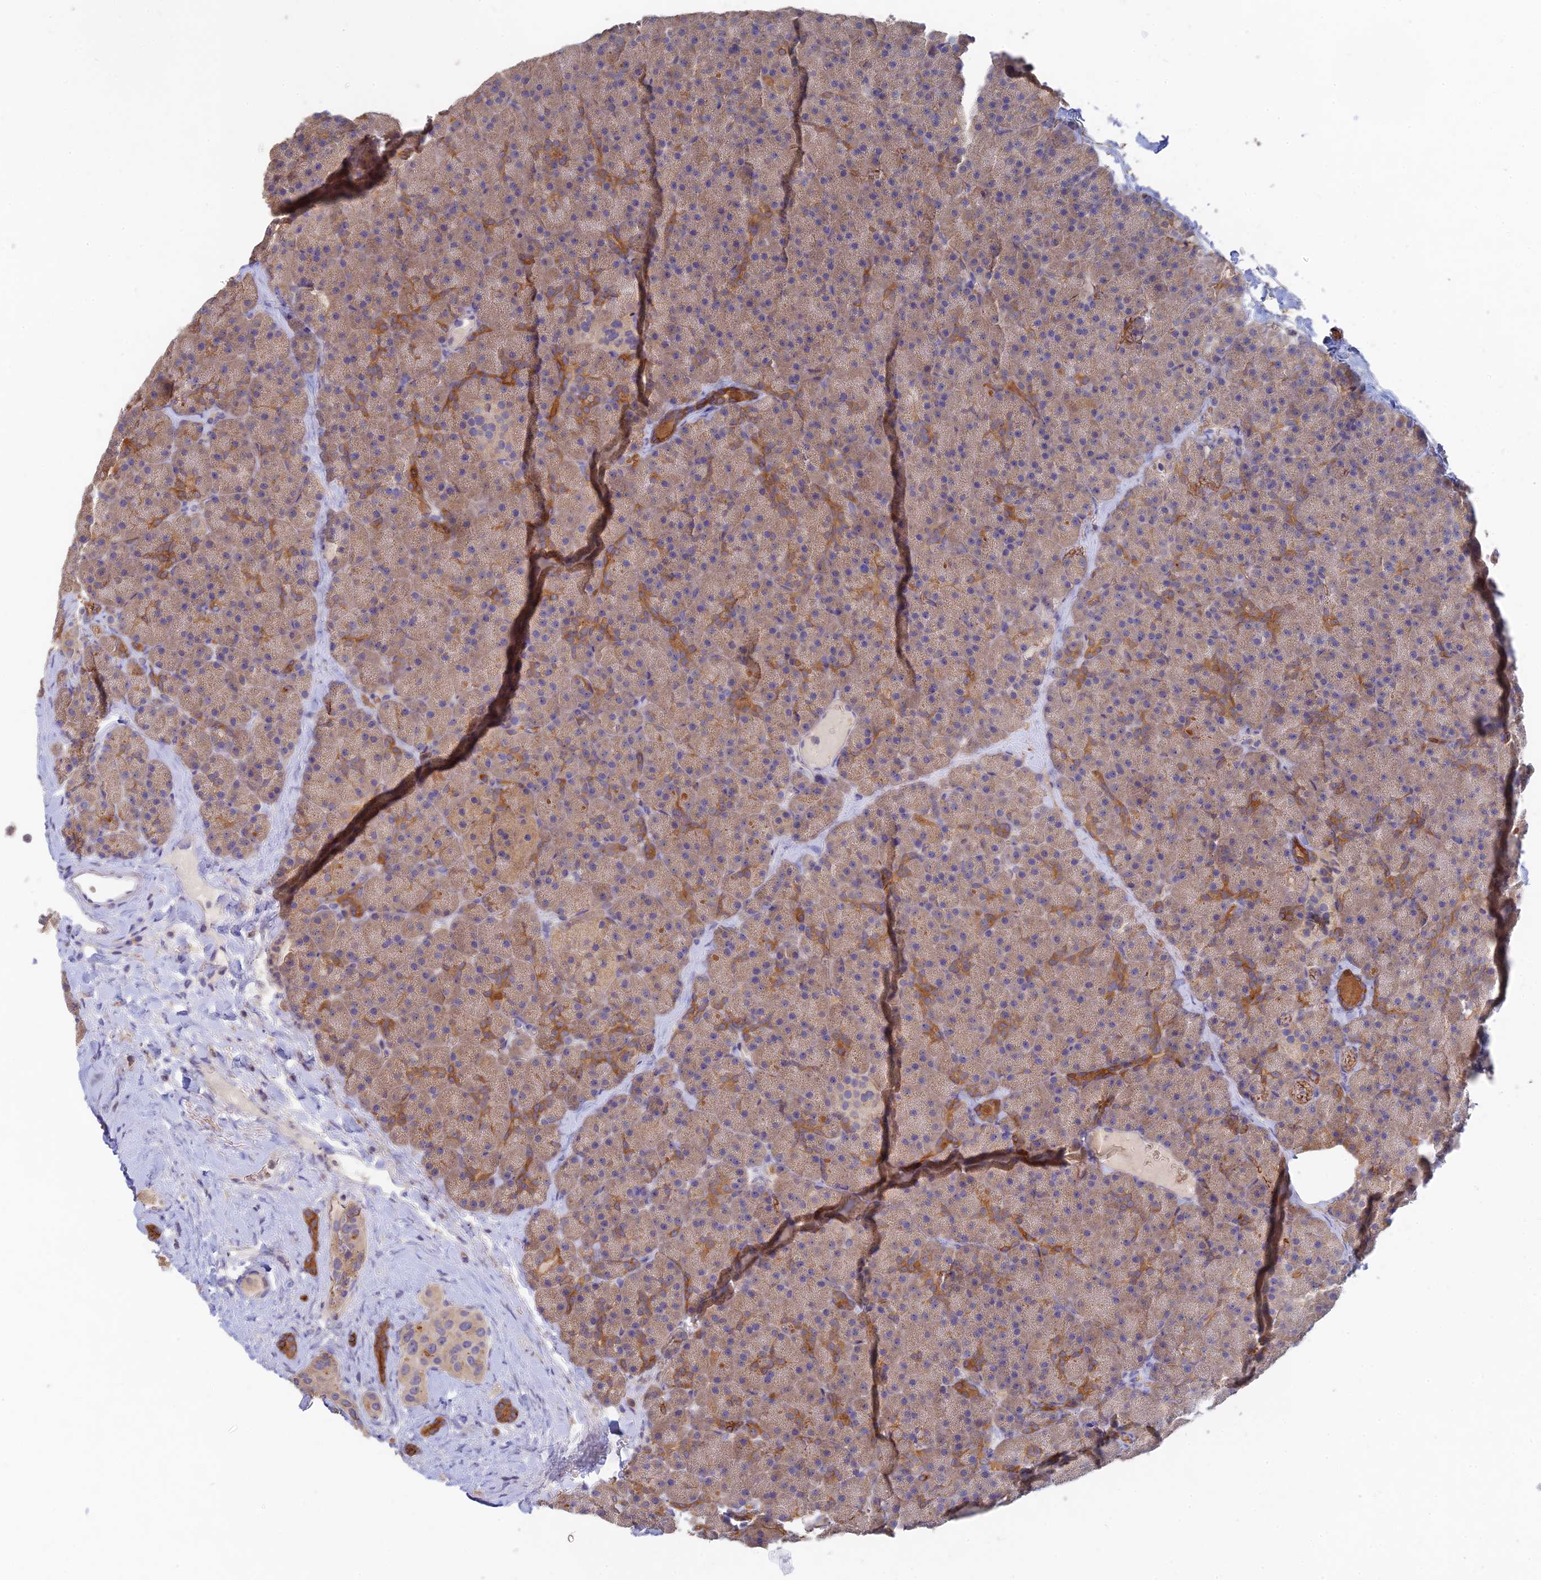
{"staining": {"intensity": "strong", "quantity": "<25%", "location": "cytoplasmic/membranous"}, "tissue": "pancreas", "cell_type": "Exocrine glandular cells", "image_type": "normal", "snomed": [{"axis": "morphology", "description": "Normal tissue, NOS"}, {"axis": "topography", "description": "Pancreas"}], "caption": "Immunohistochemistry (IHC) image of benign human pancreas stained for a protein (brown), which displays medium levels of strong cytoplasmic/membranous expression in about <25% of exocrine glandular cells.", "gene": "ARRDC1", "patient": {"sex": "male", "age": 36}}